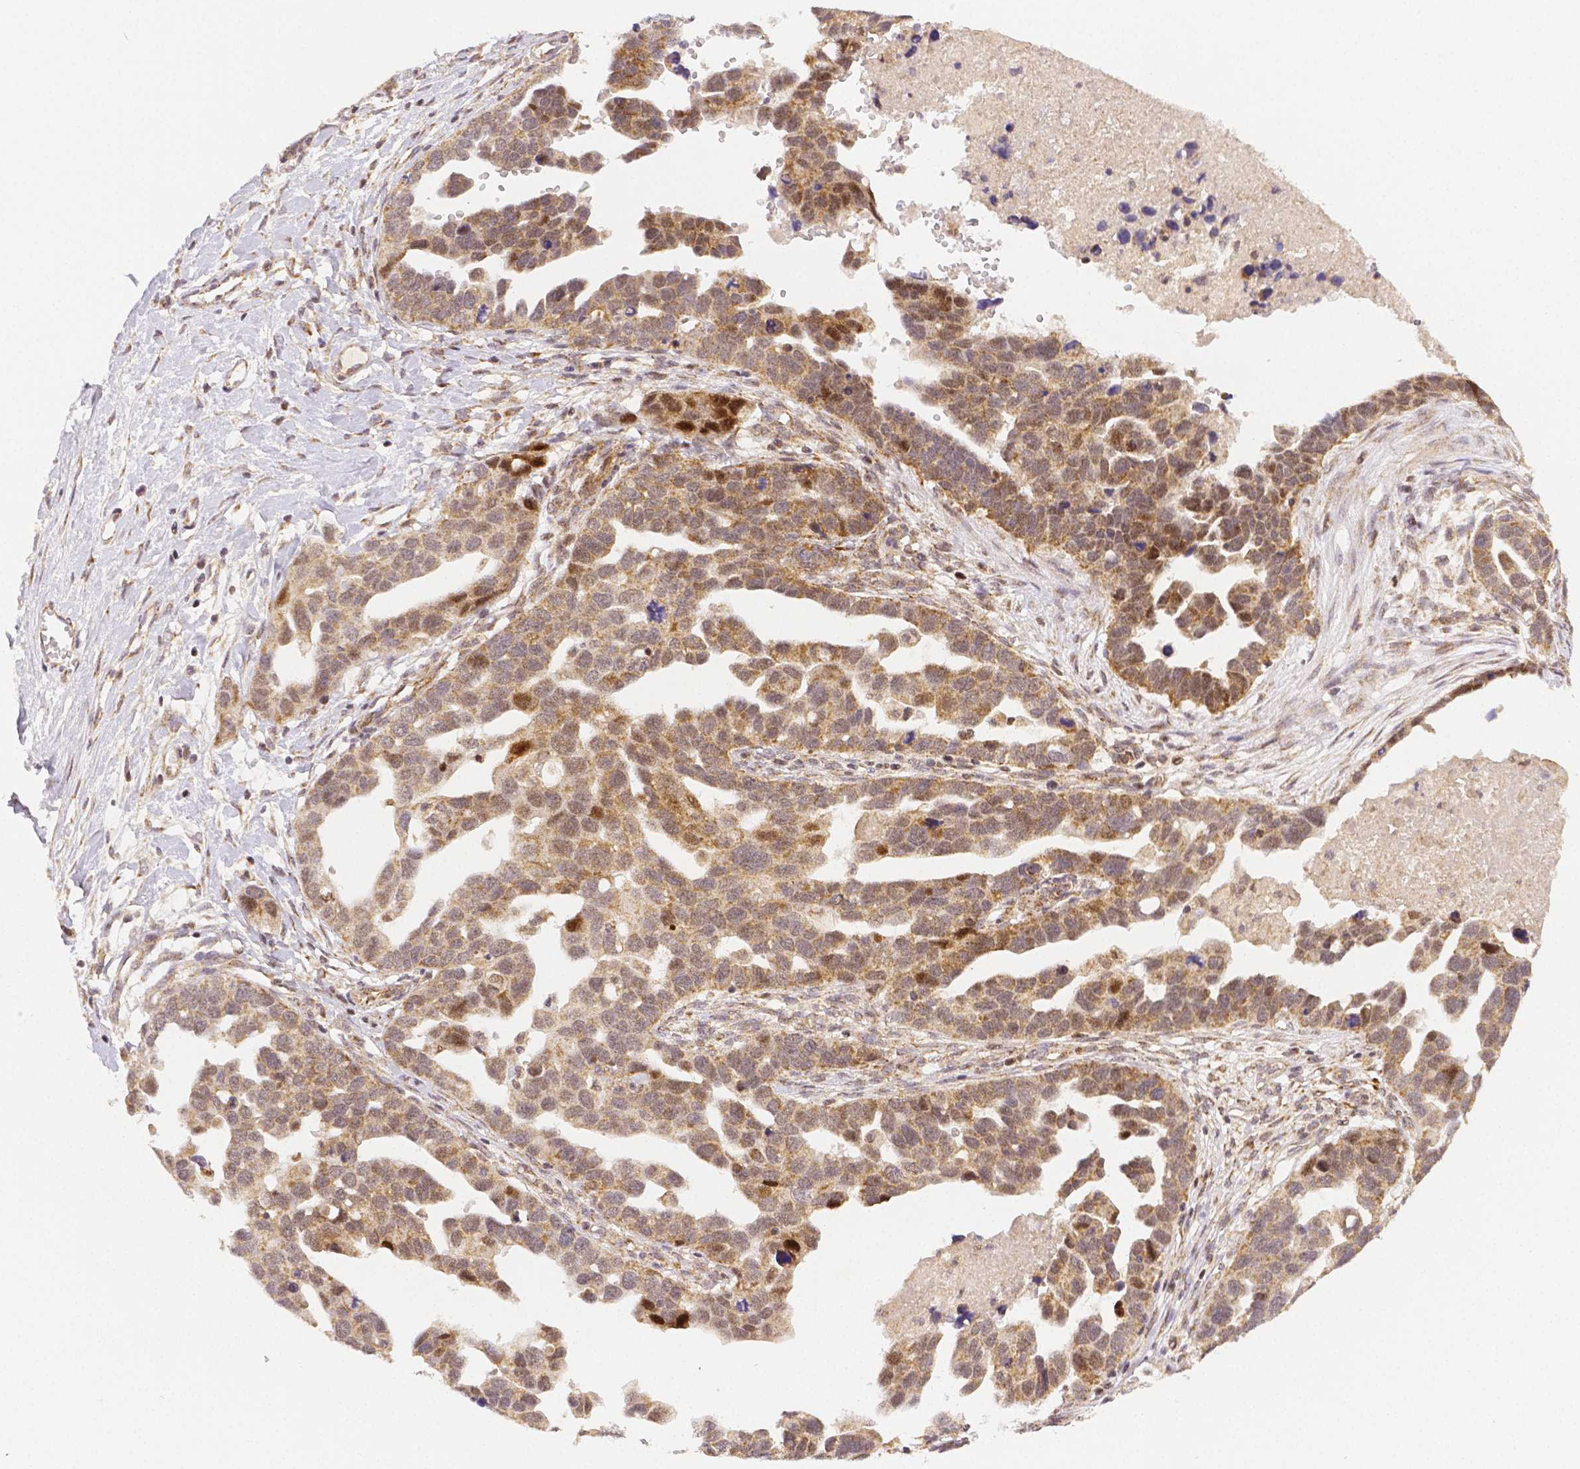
{"staining": {"intensity": "moderate", "quantity": ">75%", "location": "cytoplasmic/membranous,nuclear"}, "tissue": "ovarian cancer", "cell_type": "Tumor cells", "image_type": "cancer", "snomed": [{"axis": "morphology", "description": "Cystadenocarcinoma, serous, NOS"}, {"axis": "topography", "description": "Ovary"}], "caption": "There is medium levels of moderate cytoplasmic/membranous and nuclear expression in tumor cells of serous cystadenocarcinoma (ovarian), as demonstrated by immunohistochemical staining (brown color).", "gene": "RHOT1", "patient": {"sex": "female", "age": 54}}